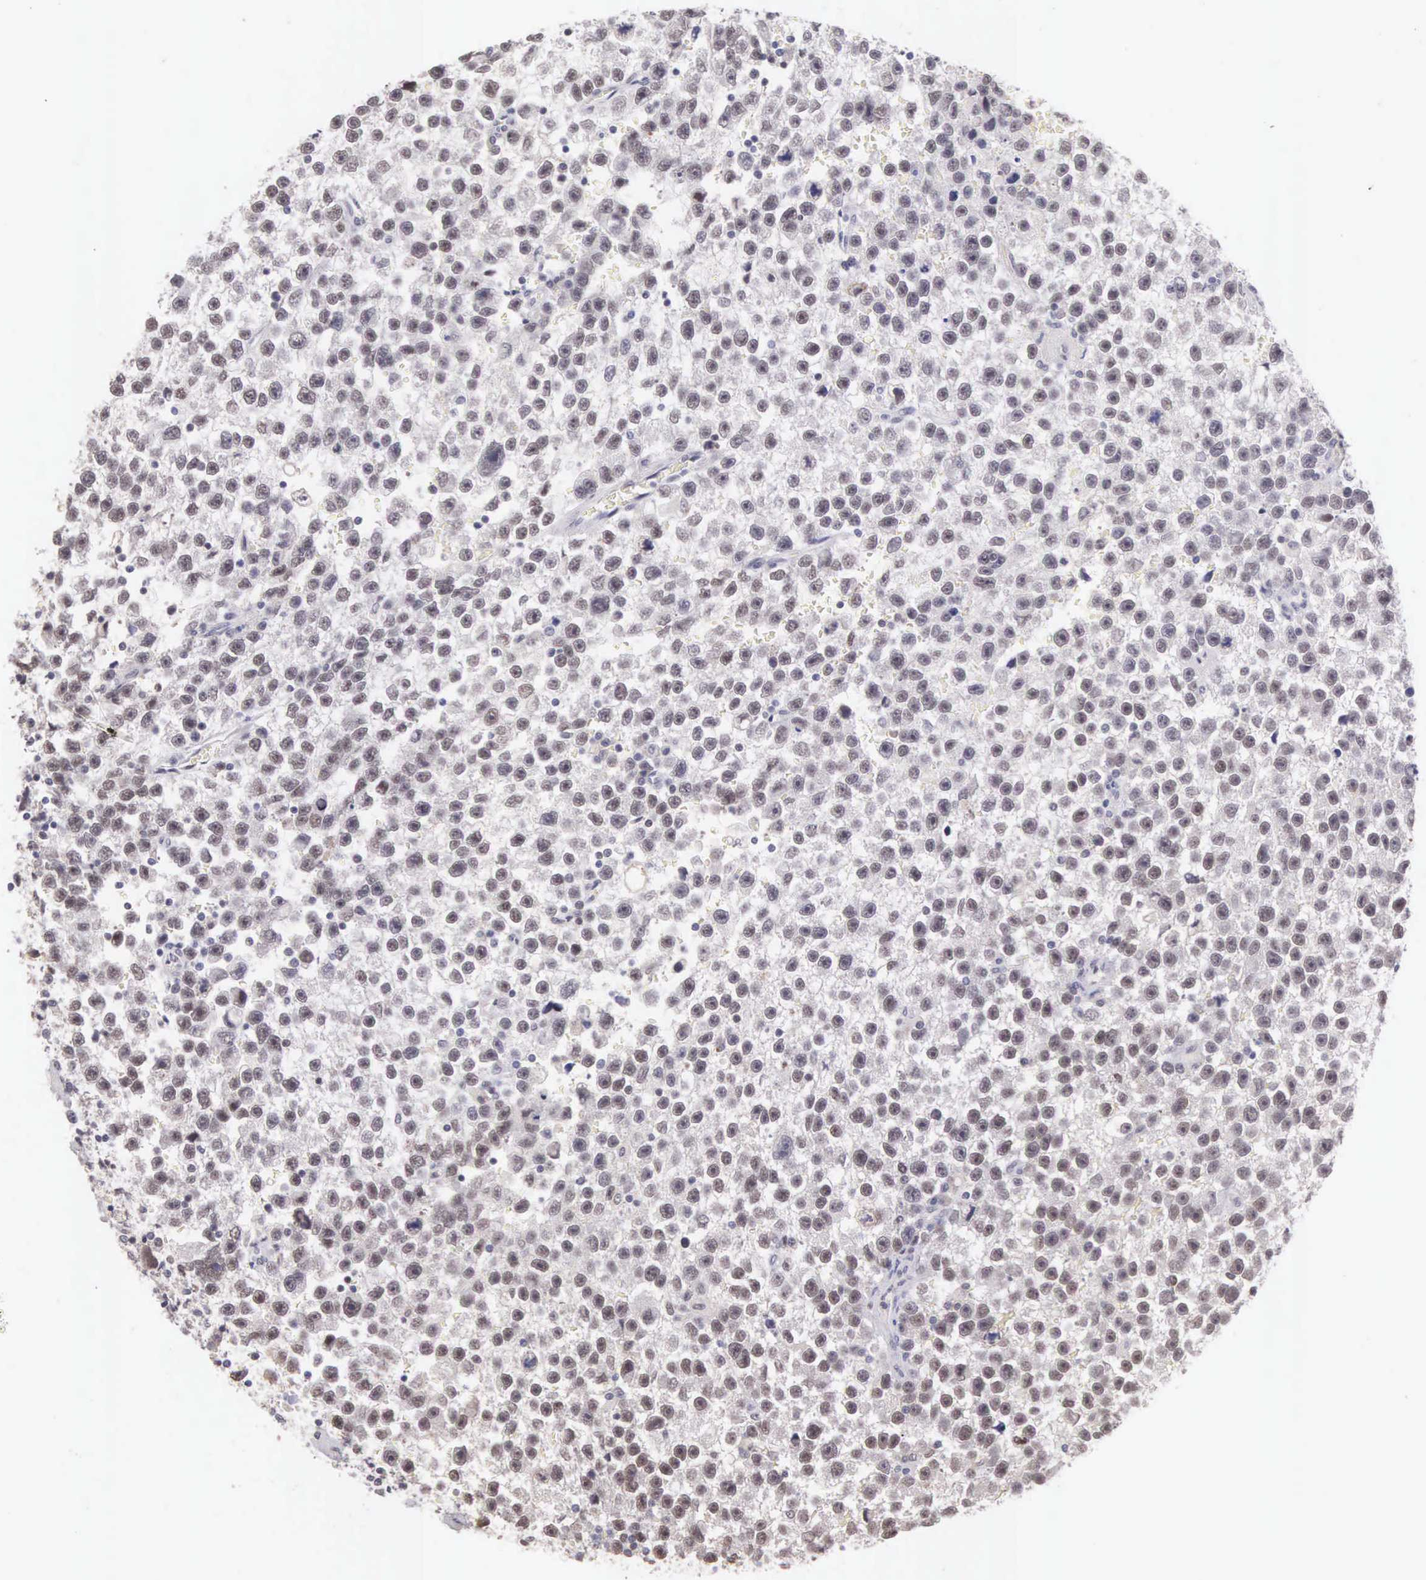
{"staining": {"intensity": "weak", "quantity": "<25%", "location": "nuclear"}, "tissue": "testis cancer", "cell_type": "Tumor cells", "image_type": "cancer", "snomed": [{"axis": "morphology", "description": "Seminoma, NOS"}, {"axis": "topography", "description": "Testis"}], "caption": "Immunohistochemistry (IHC) micrograph of neoplastic tissue: human testis cancer (seminoma) stained with DAB exhibits no significant protein expression in tumor cells. Nuclei are stained in blue.", "gene": "HMGXB4", "patient": {"sex": "male", "age": 33}}